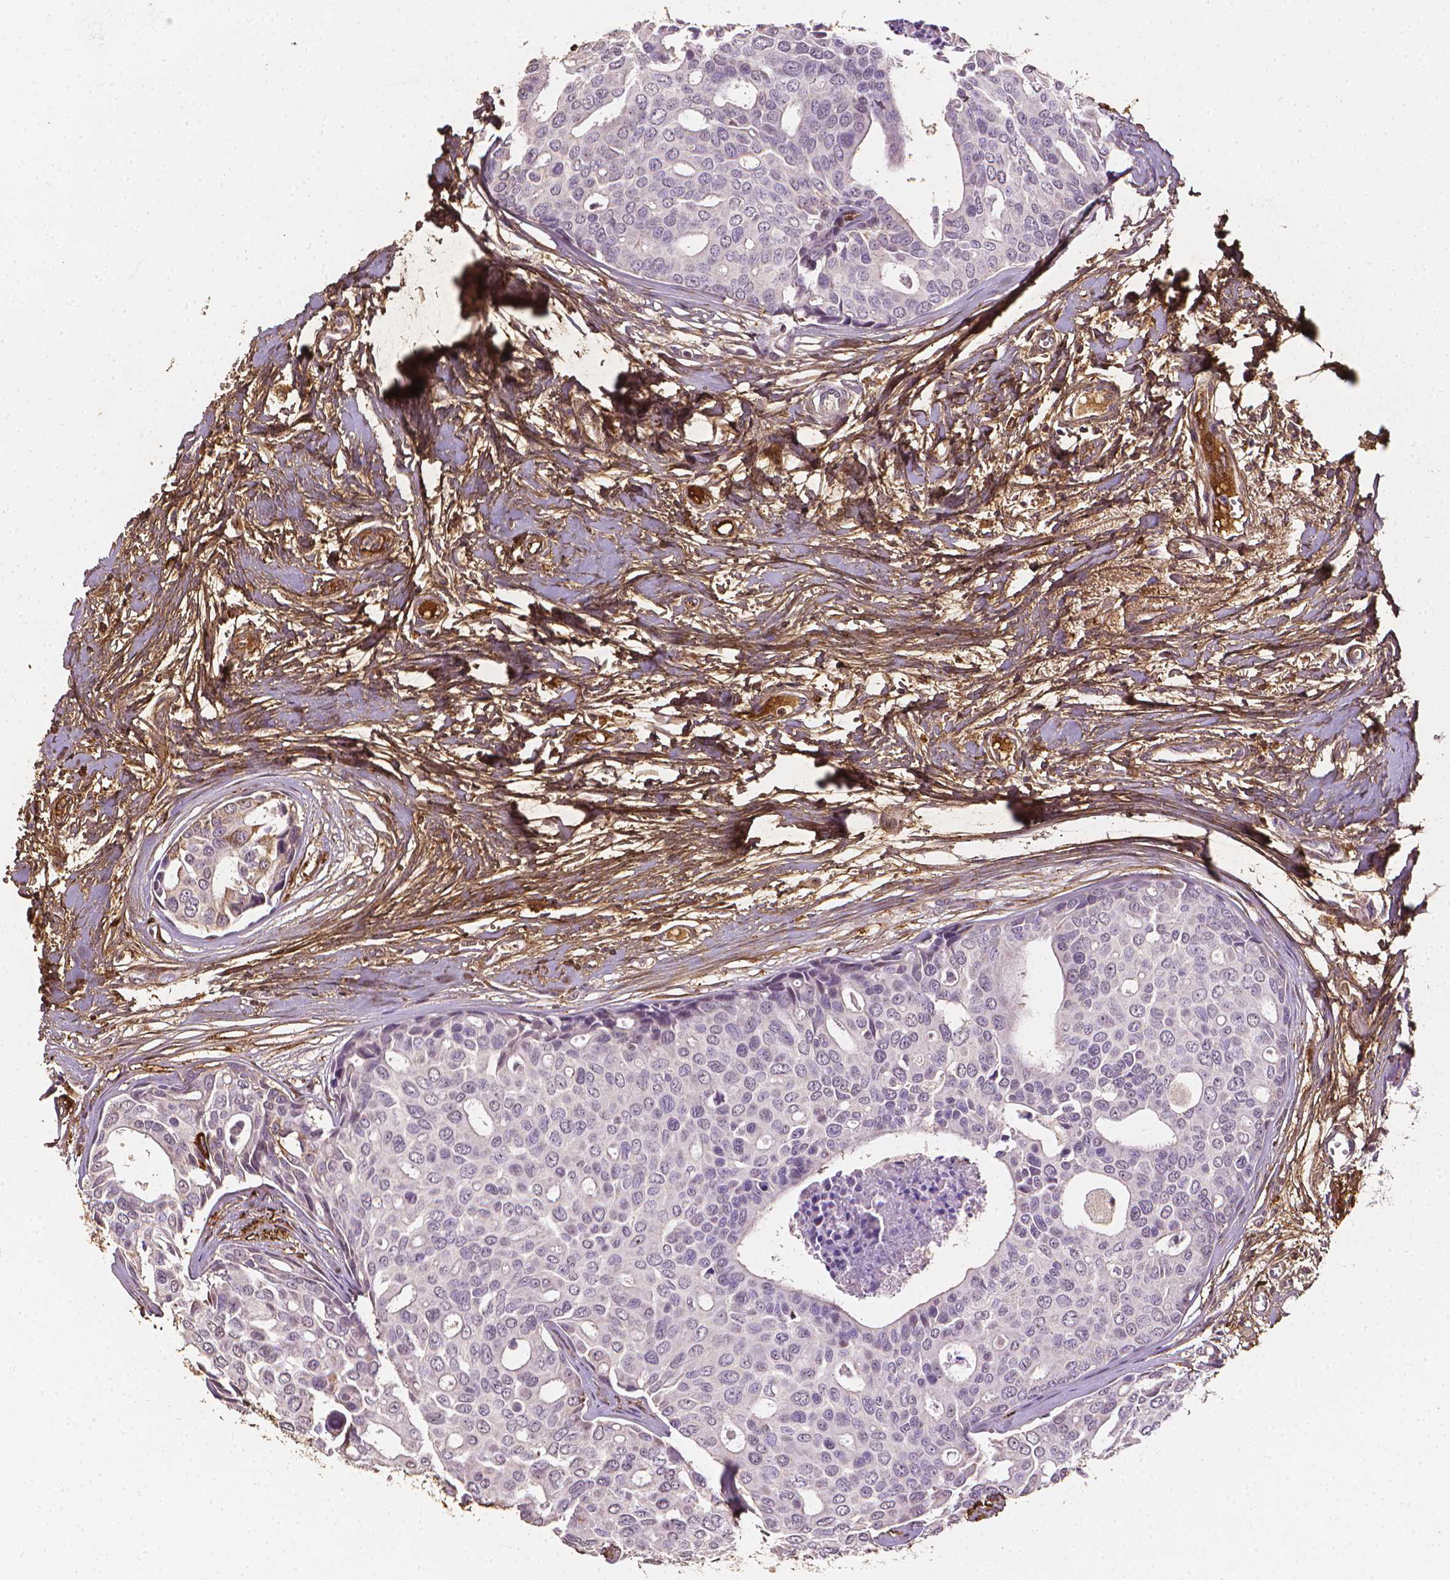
{"staining": {"intensity": "negative", "quantity": "none", "location": "none"}, "tissue": "breast cancer", "cell_type": "Tumor cells", "image_type": "cancer", "snomed": [{"axis": "morphology", "description": "Duct carcinoma"}, {"axis": "topography", "description": "Breast"}], "caption": "A high-resolution photomicrograph shows immunohistochemistry staining of breast cancer, which demonstrates no significant expression in tumor cells.", "gene": "DCN", "patient": {"sex": "female", "age": 54}}